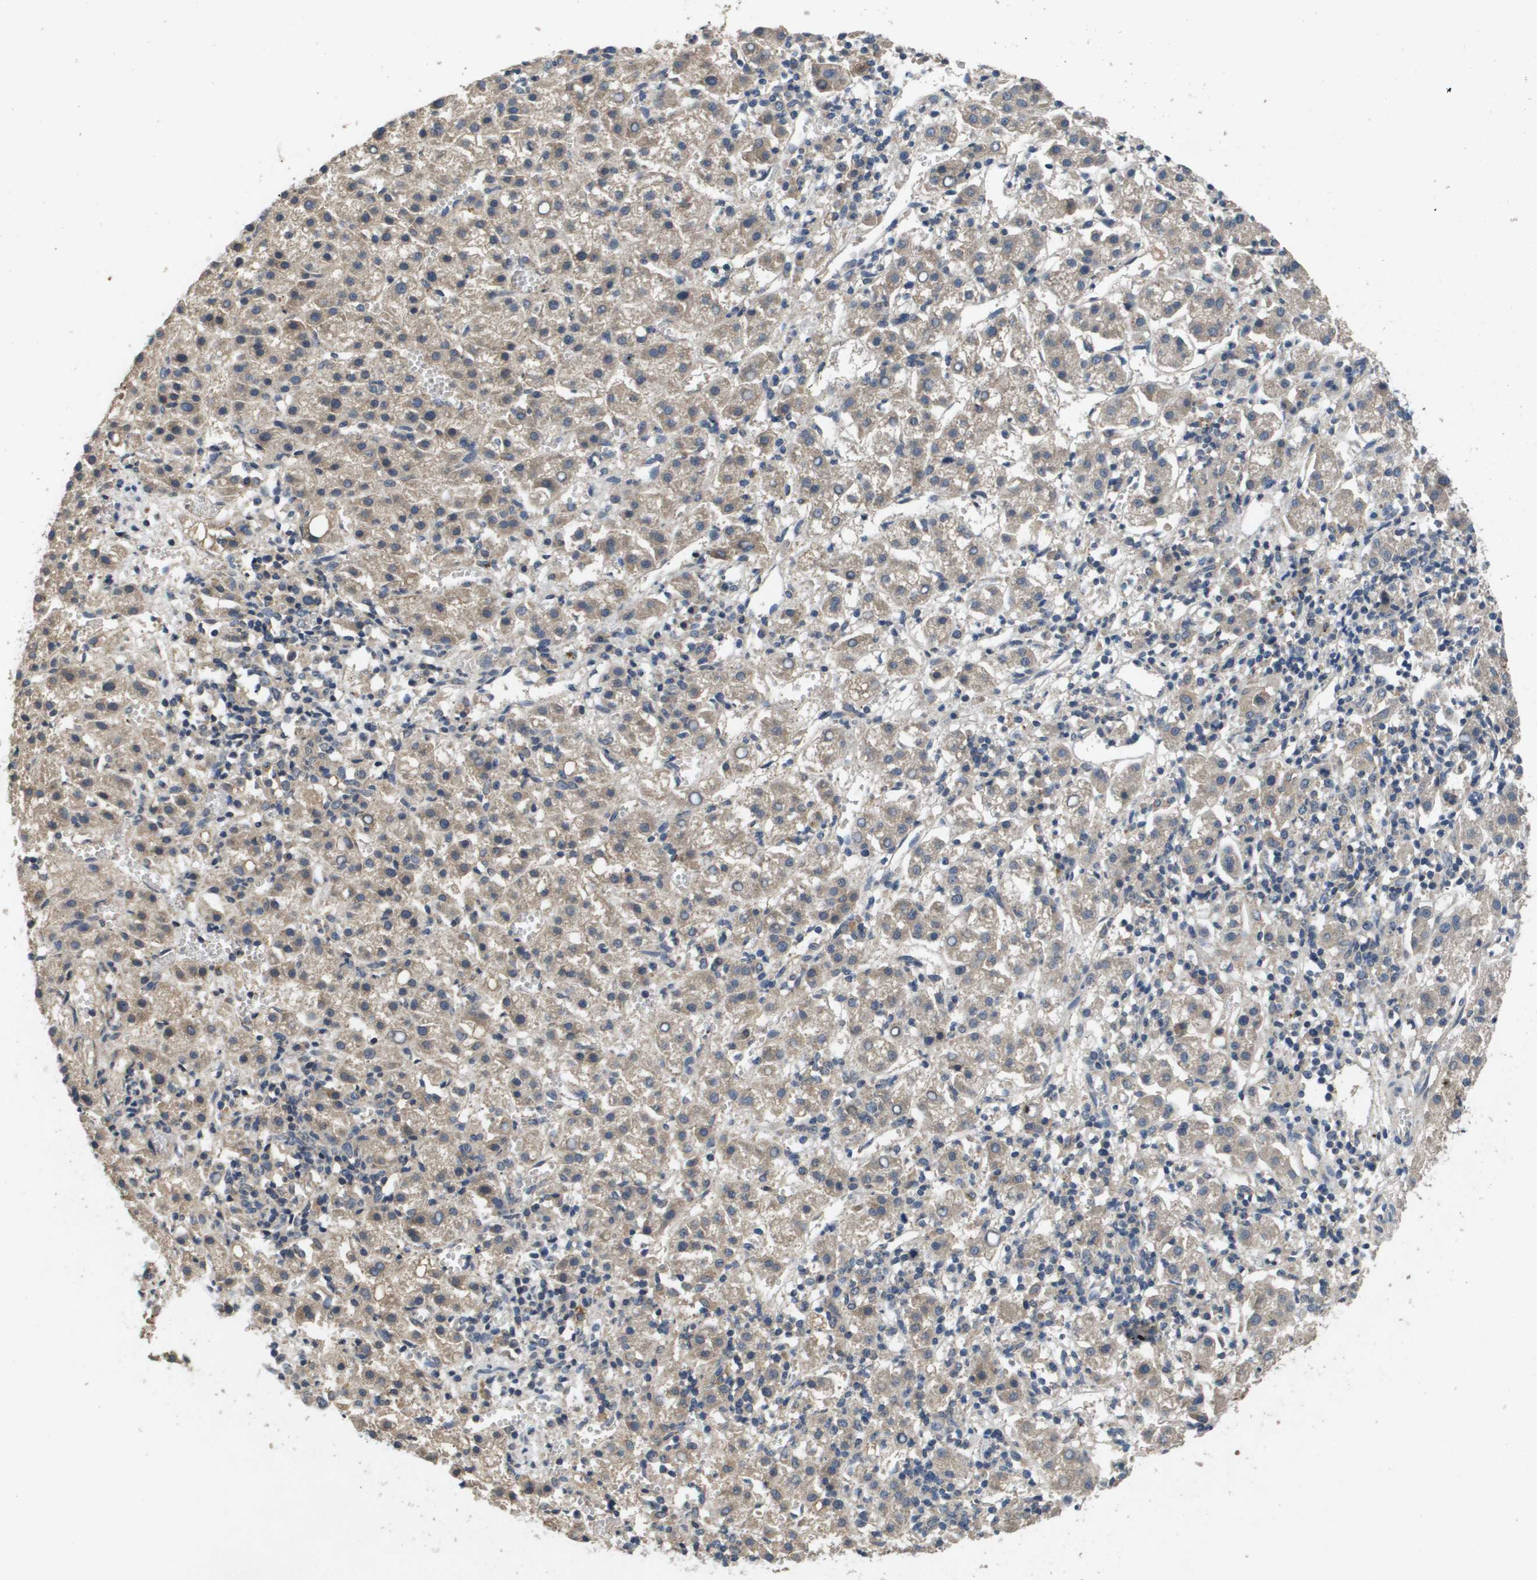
{"staining": {"intensity": "weak", "quantity": ">75%", "location": "cytoplasmic/membranous"}, "tissue": "liver cancer", "cell_type": "Tumor cells", "image_type": "cancer", "snomed": [{"axis": "morphology", "description": "Carcinoma, Hepatocellular, NOS"}, {"axis": "topography", "description": "Liver"}], "caption": "The histopathology image reveals staining of liver hepatocellular carcinoma, revealing weak cytoplasmic/membranous protein staining (brown color) within tumor cells. (brown staining indicates protein expression, while blue staining denotes nuclei).", "gene": "PROC", "patient": {"sex": "female", "age": 58}}